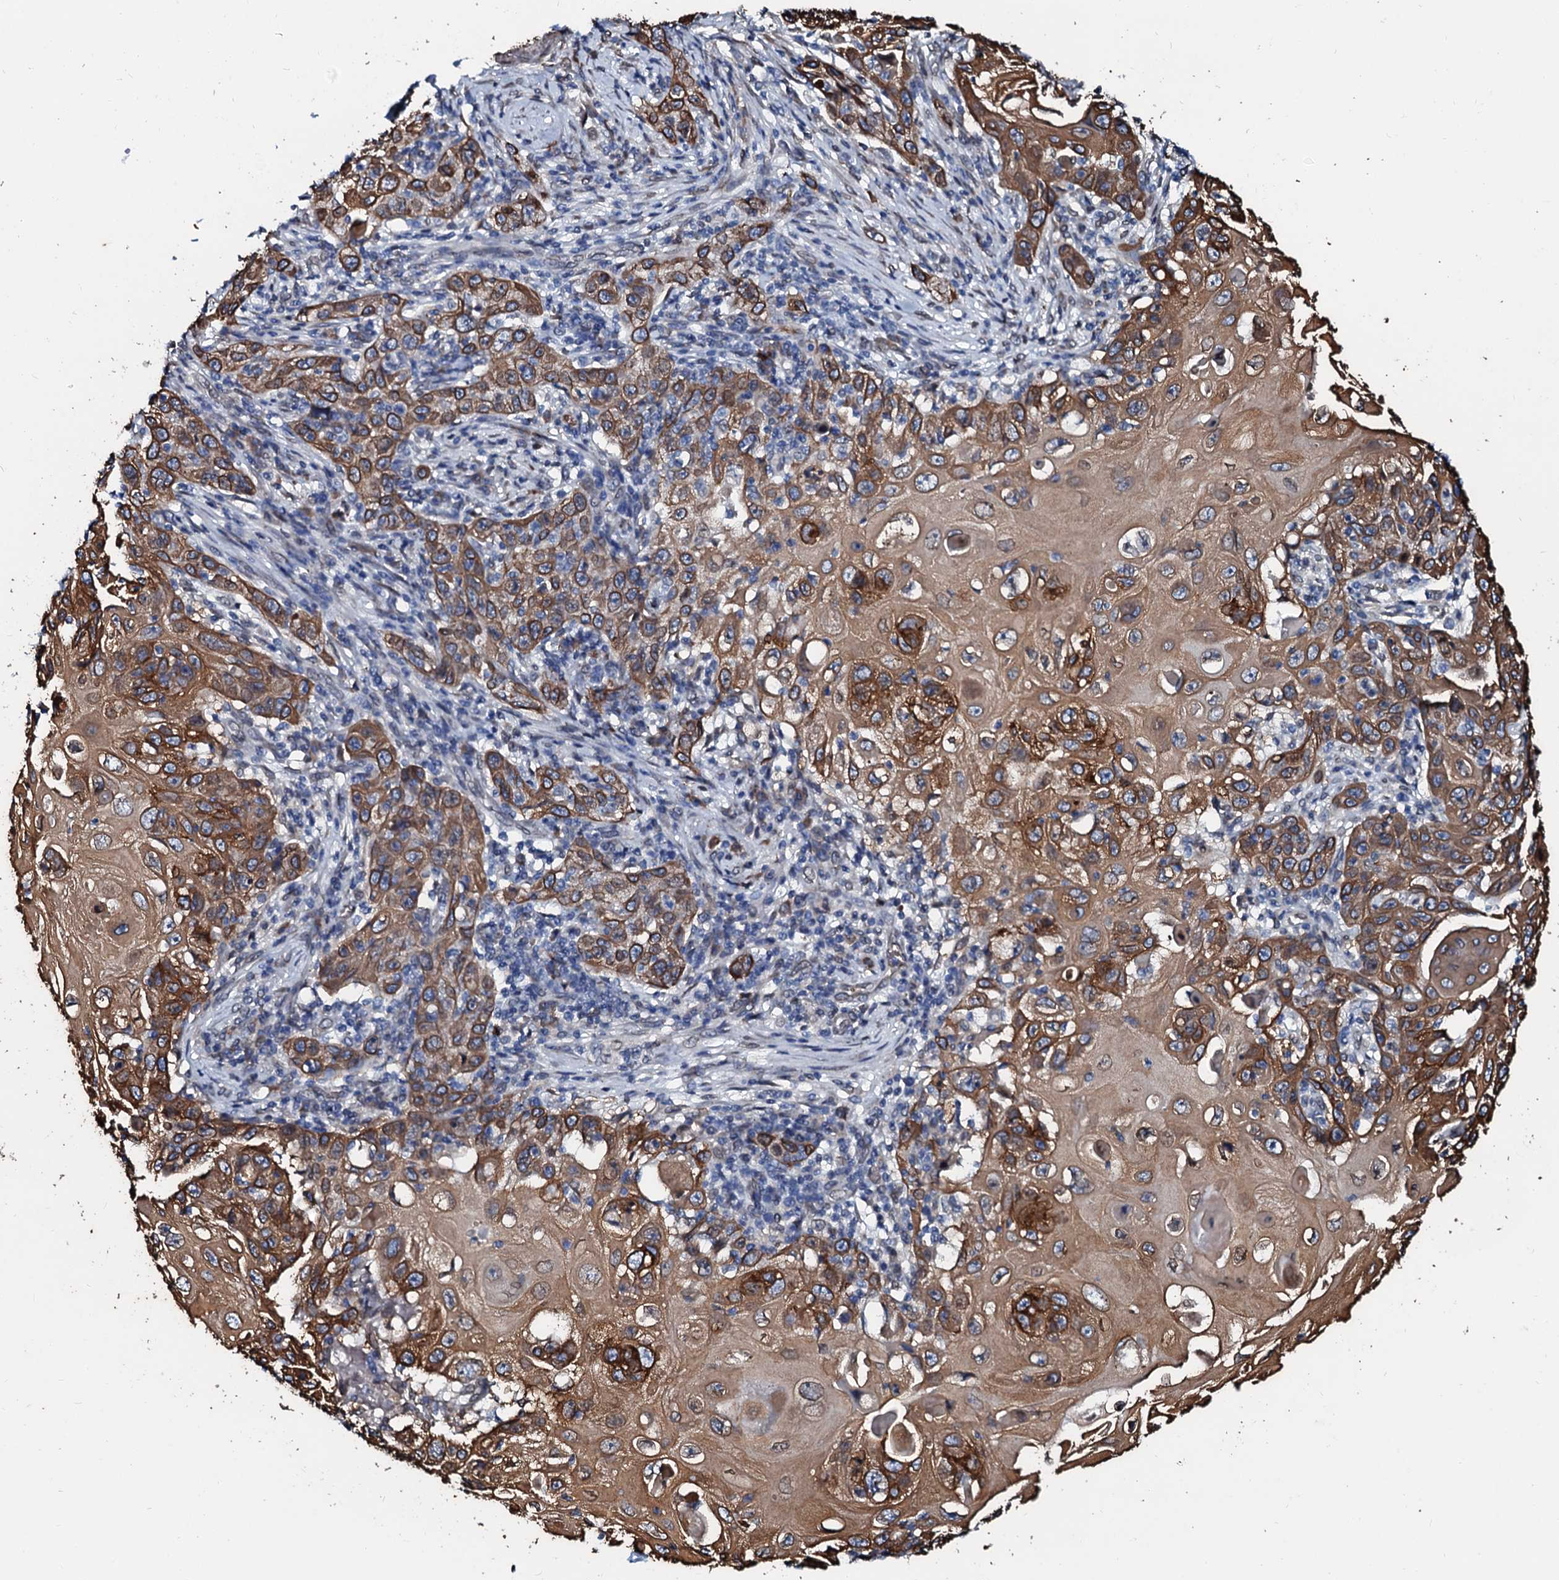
{"staining": {"intensity": "moderate", "quantity": ">75%", "location": "cytoplasmic/membranous"}, "tissue": "skin cancer", "cell_type": "Tumor cells", "image_type": "cancer", "snomed": [{"axis": "morphology", "description": "Squamous cell carcinoma, NOS"}, {"axis": "topography", "description": "Skin"}], "caption": "Moderate cytoplasmic/membranous positivity for a protein is identified in about >75% of tumor cells of skin cancer (squamous cell carcinoma) using immunohistochemistry (IHC).", "gene": "NRP2", "patient": {"sex": "female", "age": 88}}